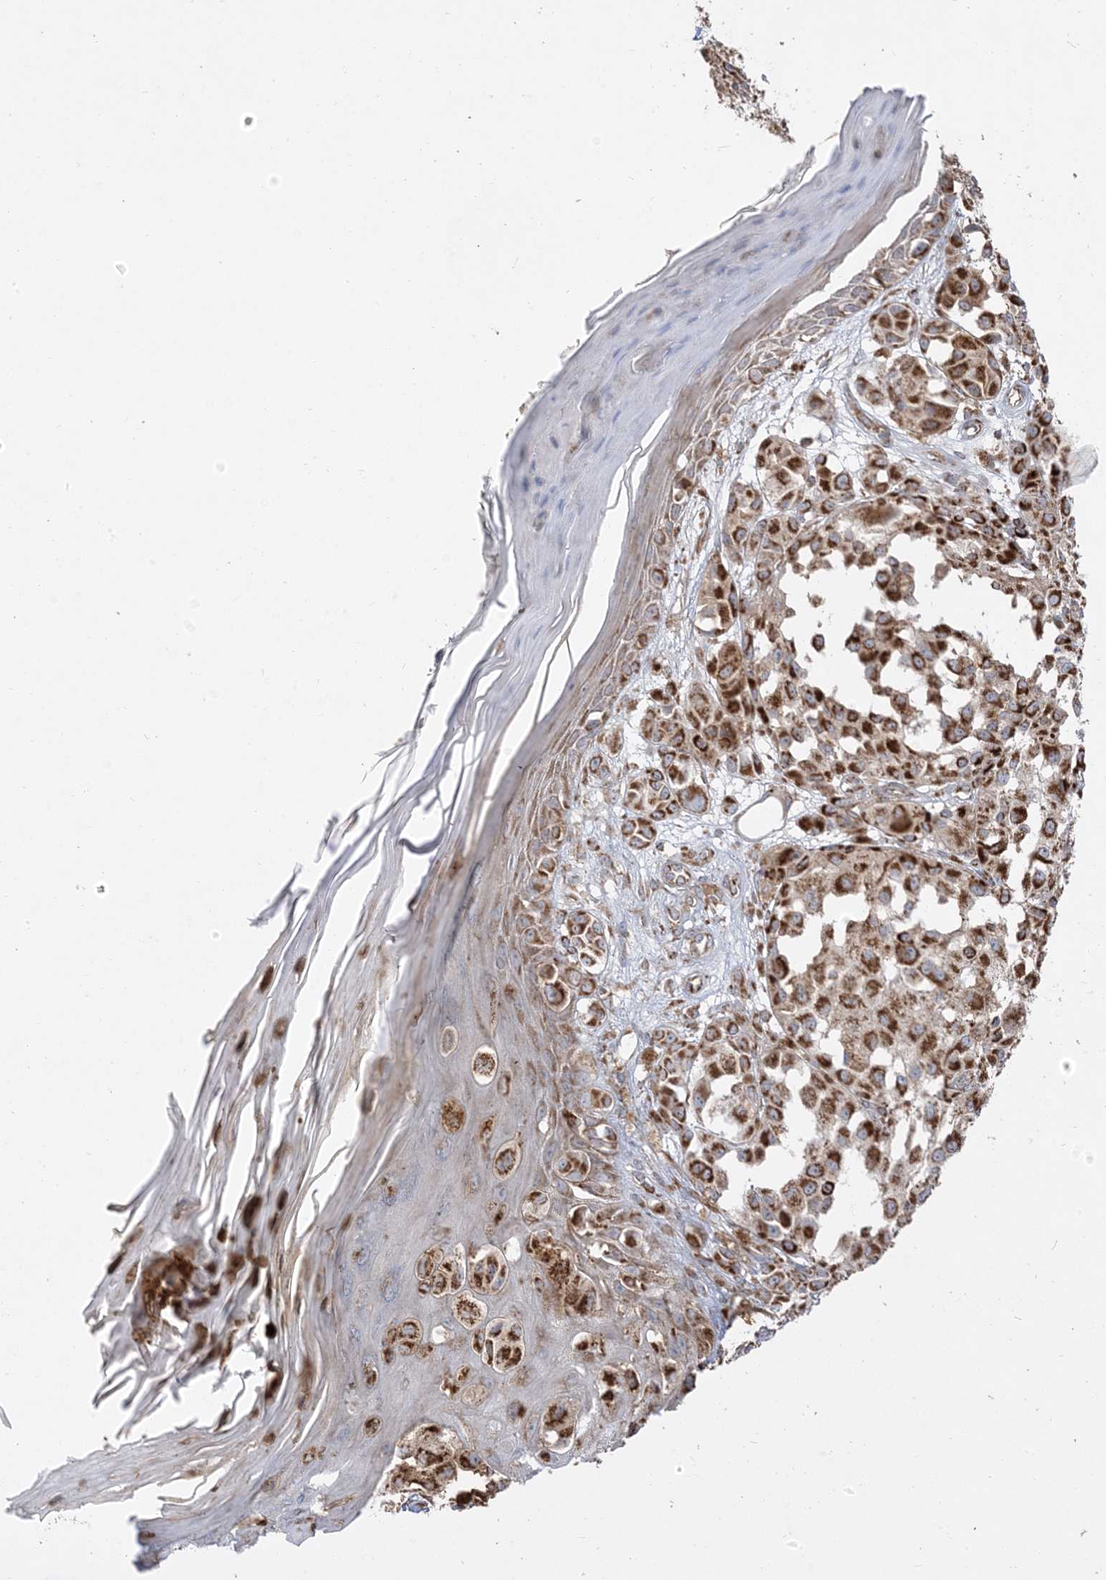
{"staining": {"intensity": "strong", "quantity": ">75%", "location": "cytoplasmic/membranous"}, "tissue": "melanoma", "cell_type": "Tumor cells", "image_type": "cancer", "snomed": [{"axis": "morphology", "description": "Malignant melanoma, NOS"}, {"axis": "topography", "description": "Skin of leg"}], "caption": "Tumor cells exhibit high levels of strong cytoplasmic/membranous staining in approximately >75% of cells in malignant melanoma. (DAB (3,3'-diaminobenzidine) IHC with brightfield microscopy, high magnification).", "gene": "AARS2", "patient": {"sex": "female", "age": 72}}